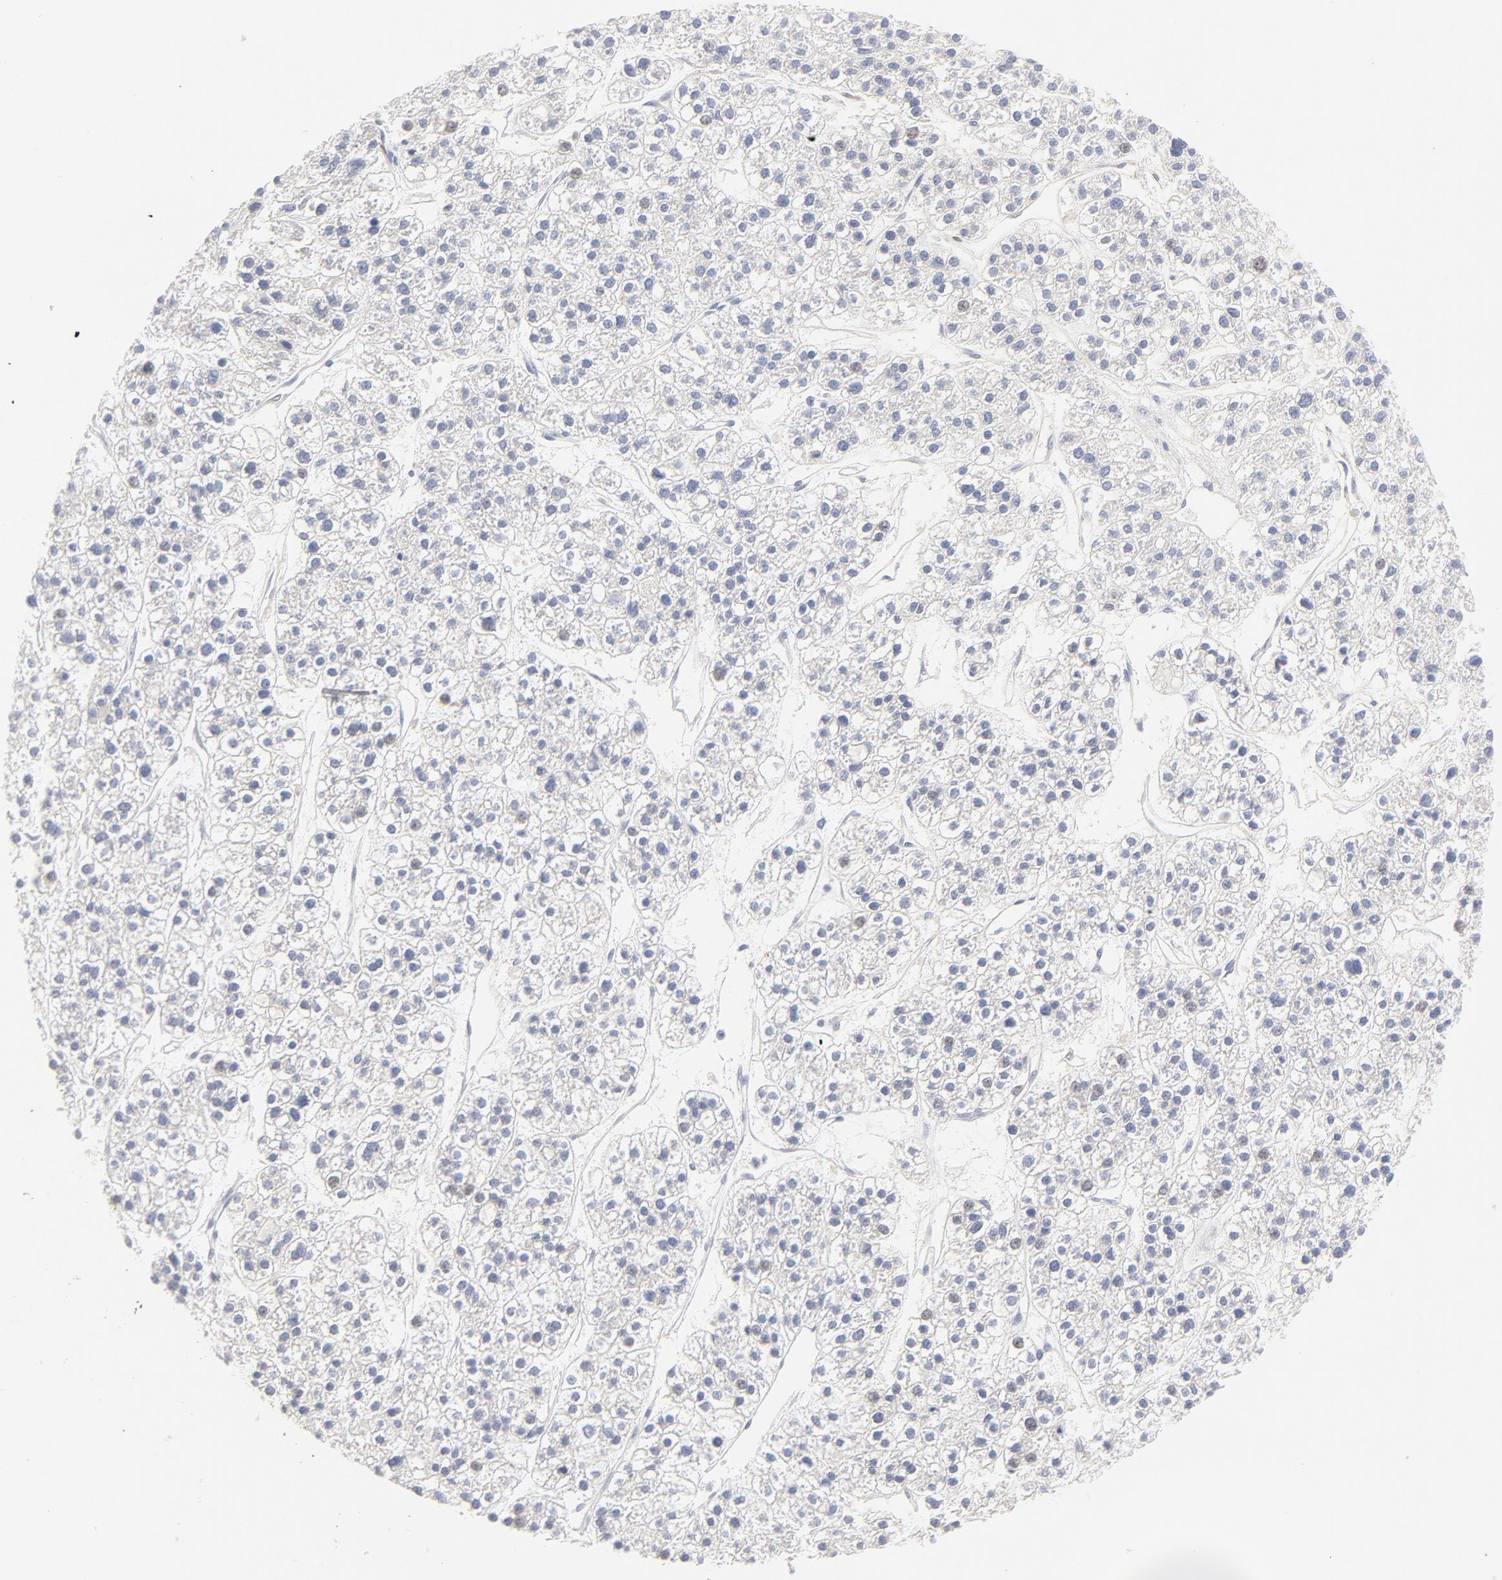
{"staining": {"intensity": "negative", "quantity": "none", "location": "none"}, "tissue": "liver cancer", "cell_type": "Tumor cells", "image_type": "cancer", "snomed": [{"axis": "morphology", "description": "Carcinoma, Hepatocellular, NOS"}, {"axis": "topography", "description": "Liver"}], "caption": "This is an immunohistochemistry histopathology image of hepatocellular carcinoma (liver). There is no positivity in tumor cells.", "gene": "NKX2-2", "patient": {"sex": "female", "age": 85}}